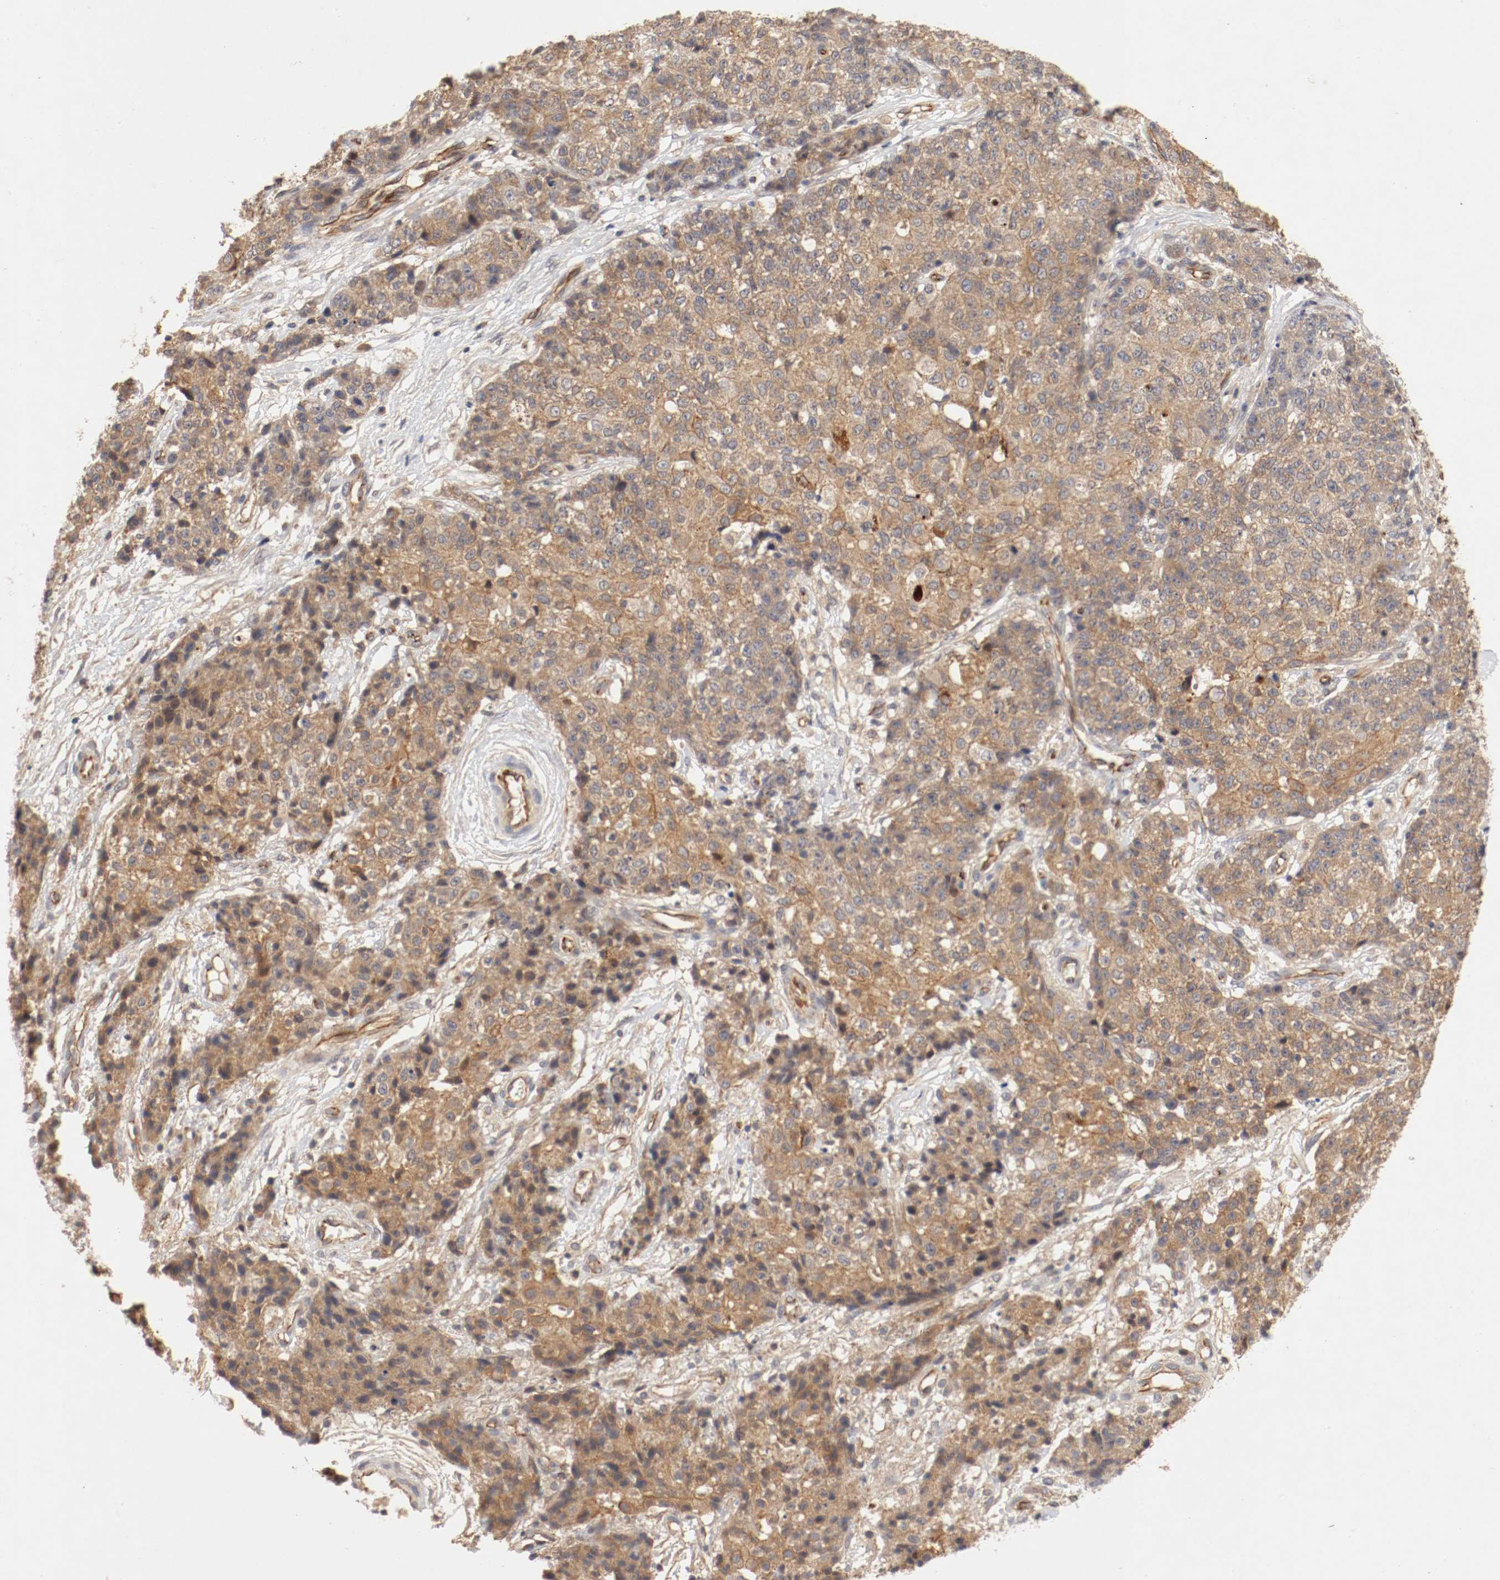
{"staining": {"intensity": "moderate", "quantity": ">75%", "location": "cytoplasmic/membranous"}, "tissue": "ovarian cancer", "cell_type": "Tumor cells", "image_type": "cancer", "snomed": [{"axis": "morphology", "description": "Carcinoma, endometroid"}, {"axis": "topography", "description": "Ovary"}], "caption": "Protein analysis of ovarian endometroid carcinoma tissue displays moderate cytoplasmic/membranous positivity in about >75% of tumor cells. (DAB (3,3'-diaminobenzidine) = brown stain, brightfield microscopy at high magnification).", "gene": "TYK2", "patient": {"sex": "female", "age": 42}}